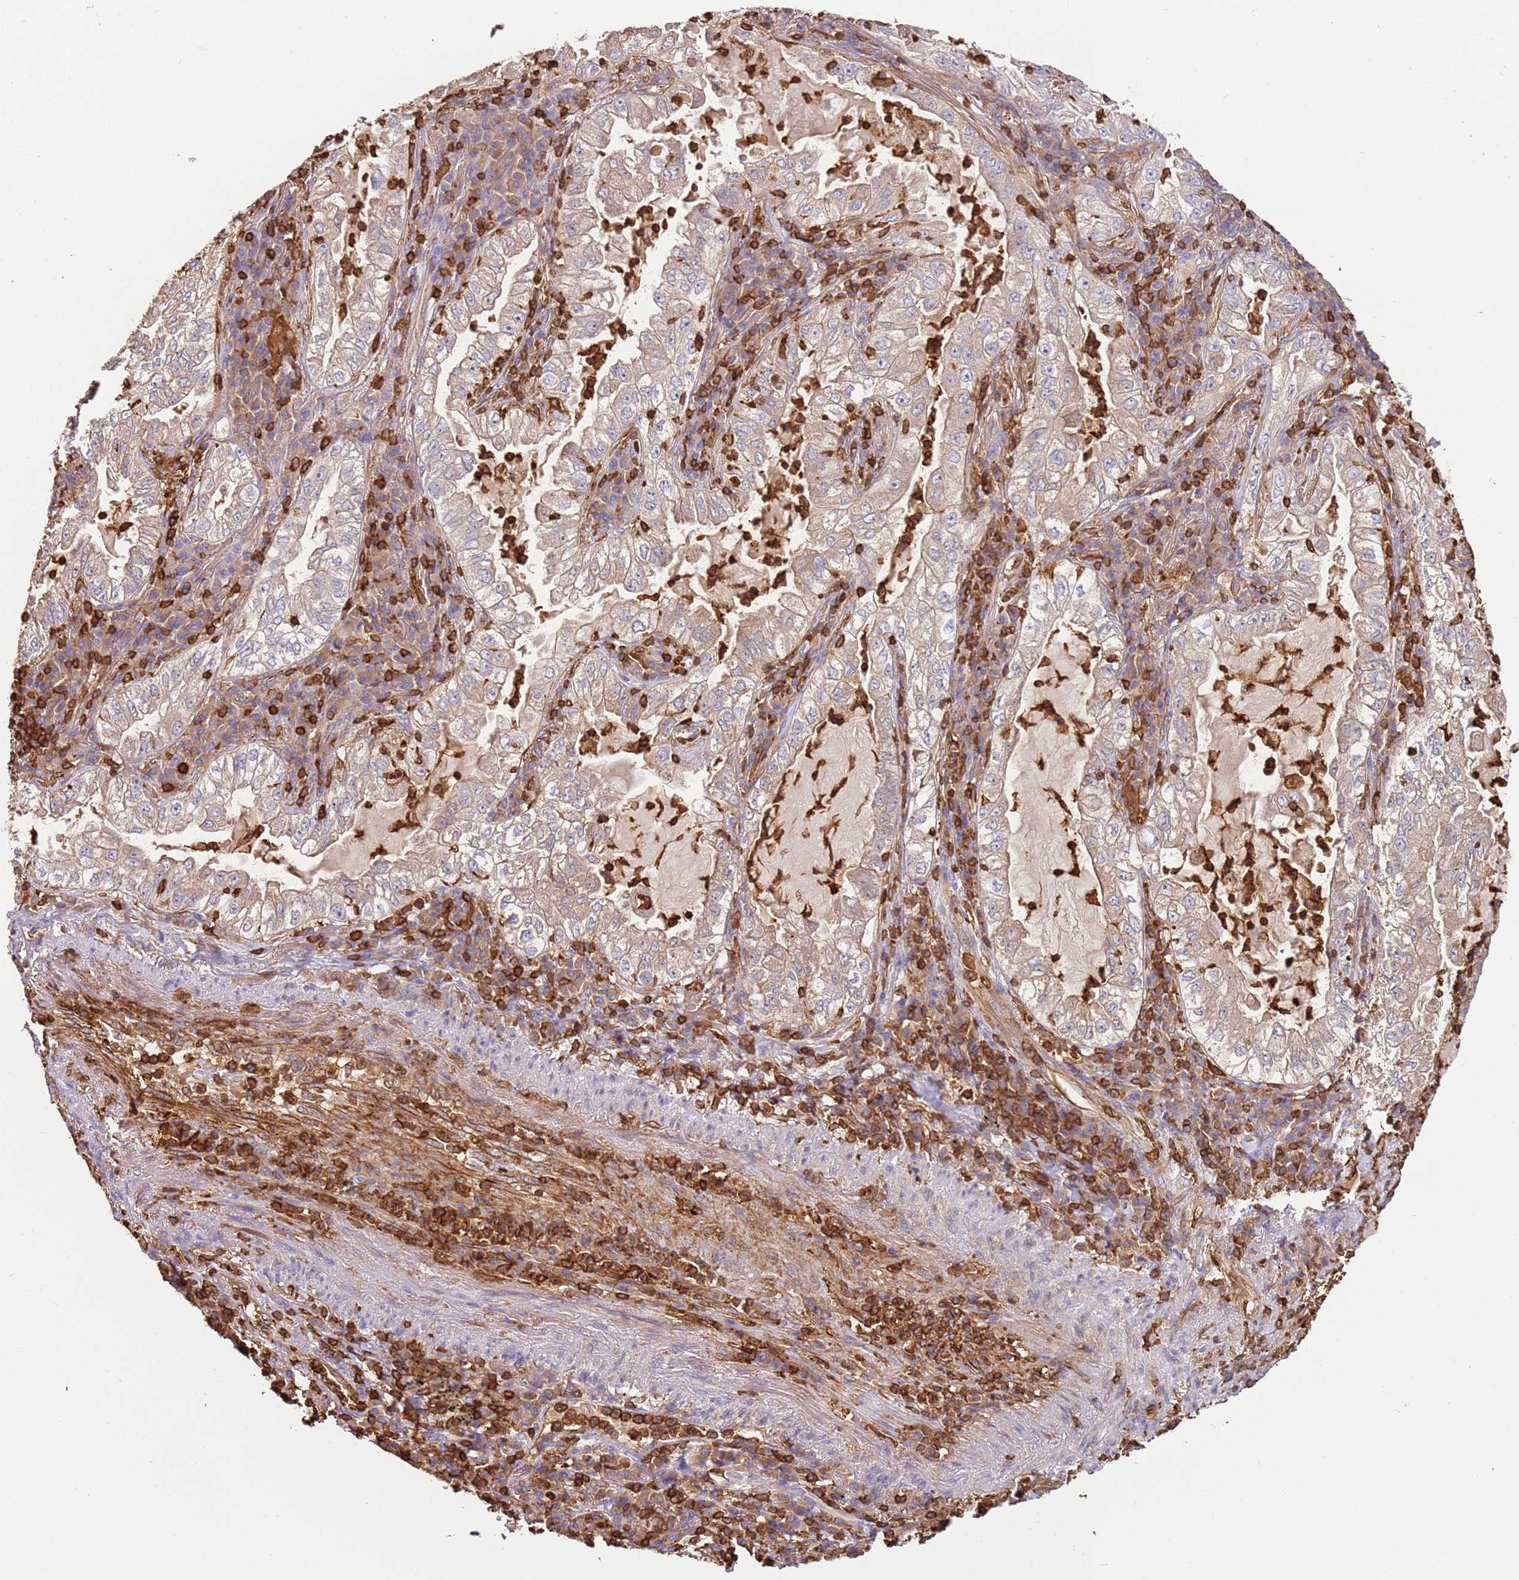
{"staining": {"intensity": "weak", "quantity": "25%-75%", "location": "cytoplasmic/membranous"}, "tissue": "lung cancer", "cell_type": "Tumor cells", "image_type": "cancer", "snomed": [{"axis": "morphology", "description": "Adenocarcinoma, NOS"}, {"axis": "topography", "description": "Lung"}], "caption": "Immunohistochemistry staining of lung cancer, which demonstrates low levels of weak cytoplasmic/membranous positivity in approximately 25%-75% of tumor cells indicating weak cytoplasmic/membranous protein staining. The staining was performed using DAB (3,3'-diaminobenzidine) (brown) for protein detection and nuclei were counterstained in hematoxylin (blue).", "gene": "OR6P1", "patient": {"sex": "female", "age": 73}}